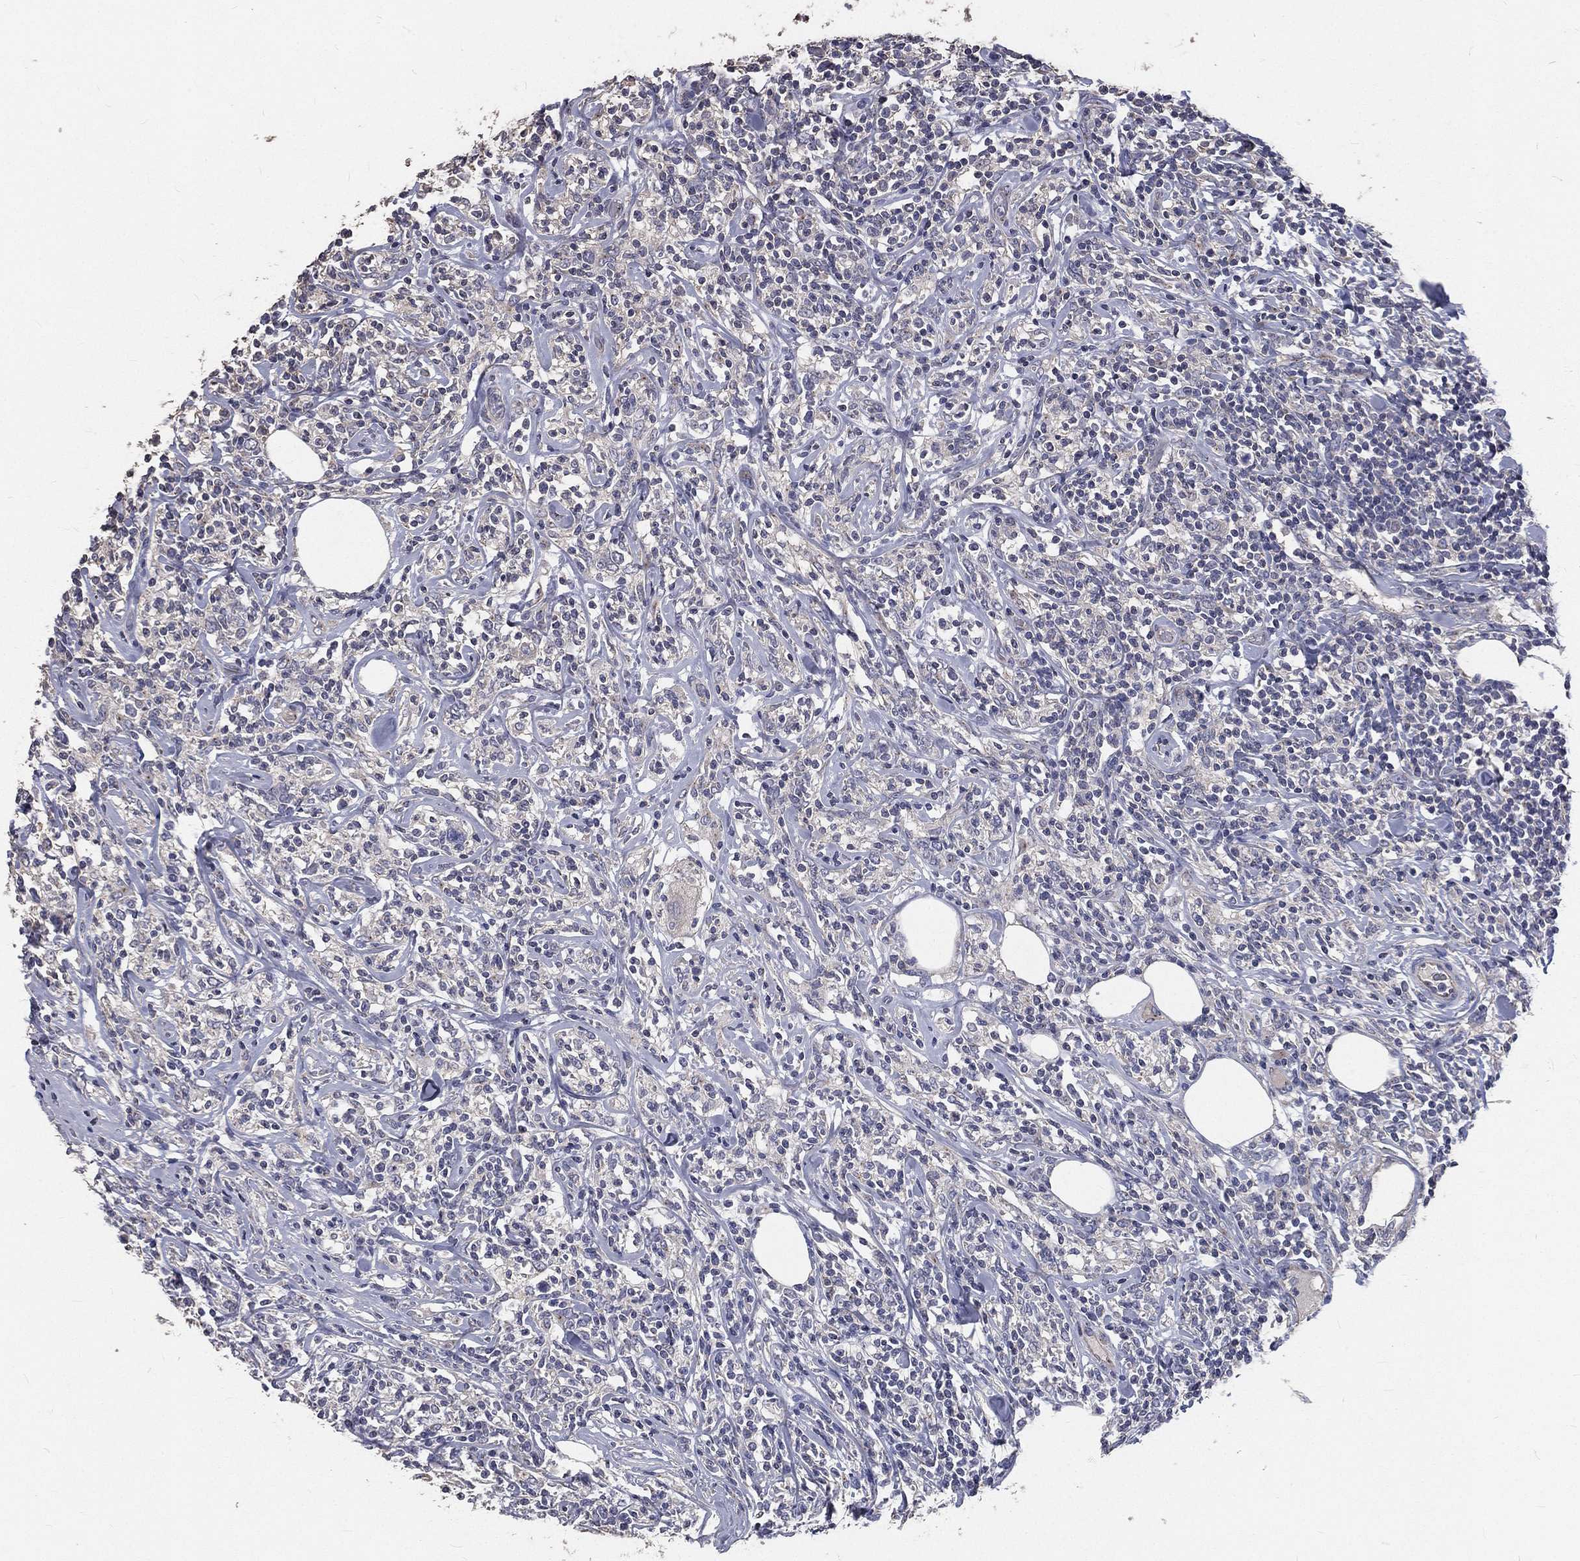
{"staining": {"intensity": "negative", "quantity": "none", "location": "none"}, "tissue": "lymphoma", "cell_type": "Tumor cells", "image_type": "cancer", "snomed": [{"axis": "morphology", "description": "Malignant lymphoma, non-Hodgkin's type, High grade"}, {"axis": "topography", "description": "Lymph node"}], "caption": "Immunohistochemistry micrograph of high-grade malignant lymphoma, non-Hodgkin's type stained for a protein (brown), which exhibits no positivity in tumor cells.", "gene": "CROCC", "patient": {"sex": "female", "age": 84}}